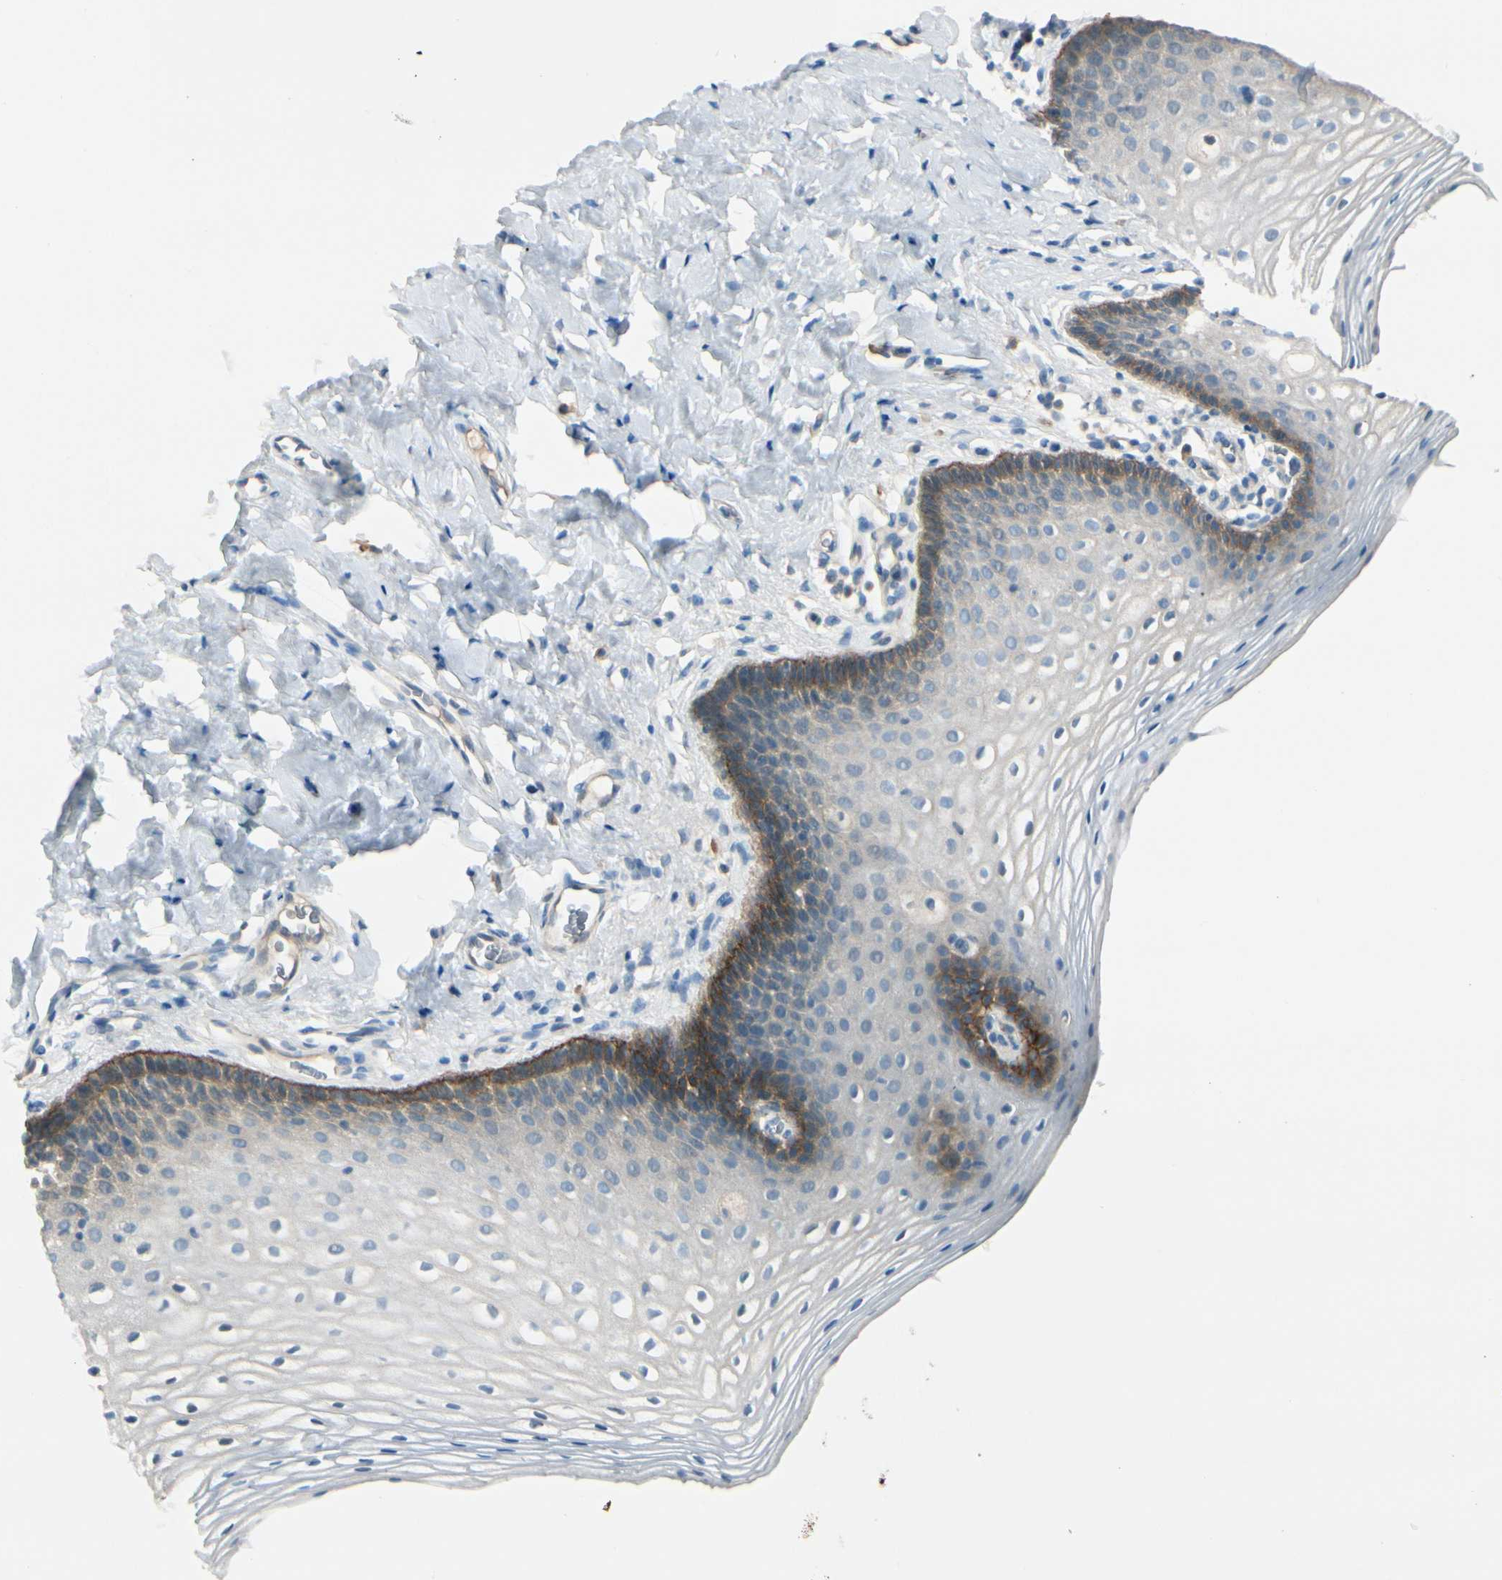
{"staining": {"intensity": "moderate", "quantity": "<25%", "location": "cytoplasmic/membranous"}, "tissue": "vagina", "cell_type": "Squamous epithelial cells", "image_type": "normal", "snomed": [{"axis": "morphology", "description": "Normal tissue, NOS"}, {"axis": "topography", "description": "Vagina"}], "caption": "Protein staining demonstrates moderate cytoplasmic/membranous expression in about <25% of squamous epithelial cells in normal vagina. The staining was performed using DAB to visualize the protein expression in brown, while the nuclei were stained in blue with hematoxylin (Magnification: 20x).", "gene": "ITGA3", "patient": {"sex": "female", "age": 55}}